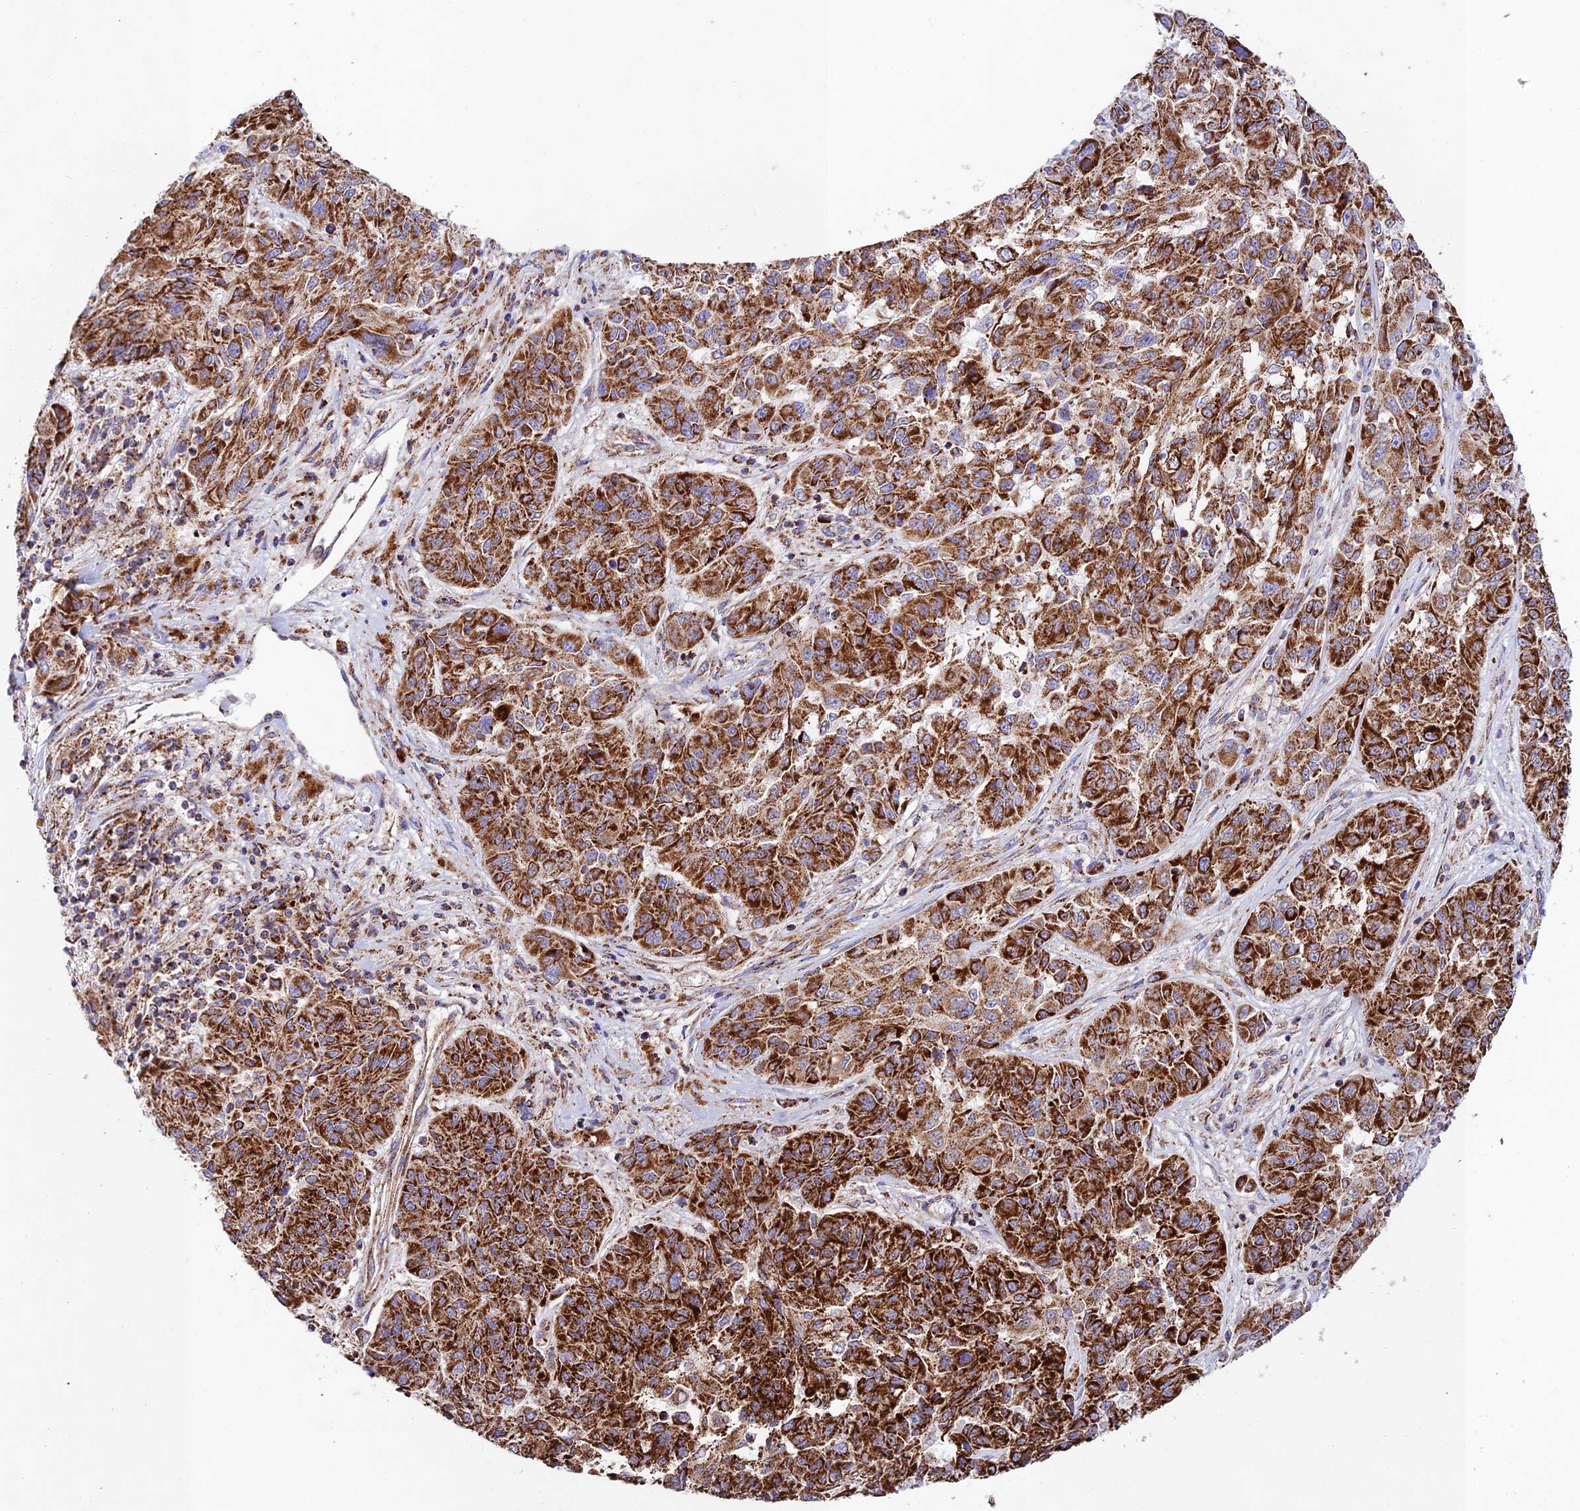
{"staining": {"intensity": "strong", "quantity": ">75%", "location": "cytoplasmic/membranous"}, "tissue": "melanoma", "cell_type": "Tumor cells", "image_type": "cancer", "snomed": [{"axis": "morphology", "description": "Malignant melanoma, NOS"}, {"axis": "topography", "description": "Skin"}], "caption": "The photomicrograph exhibits staining of malignant melanoma, revealing strong cytoplasmic/membranous protein staining (brown color) within tumor cells.", "gene": "KHDC3L", "patient": {"sex": "male", "age": 53}}